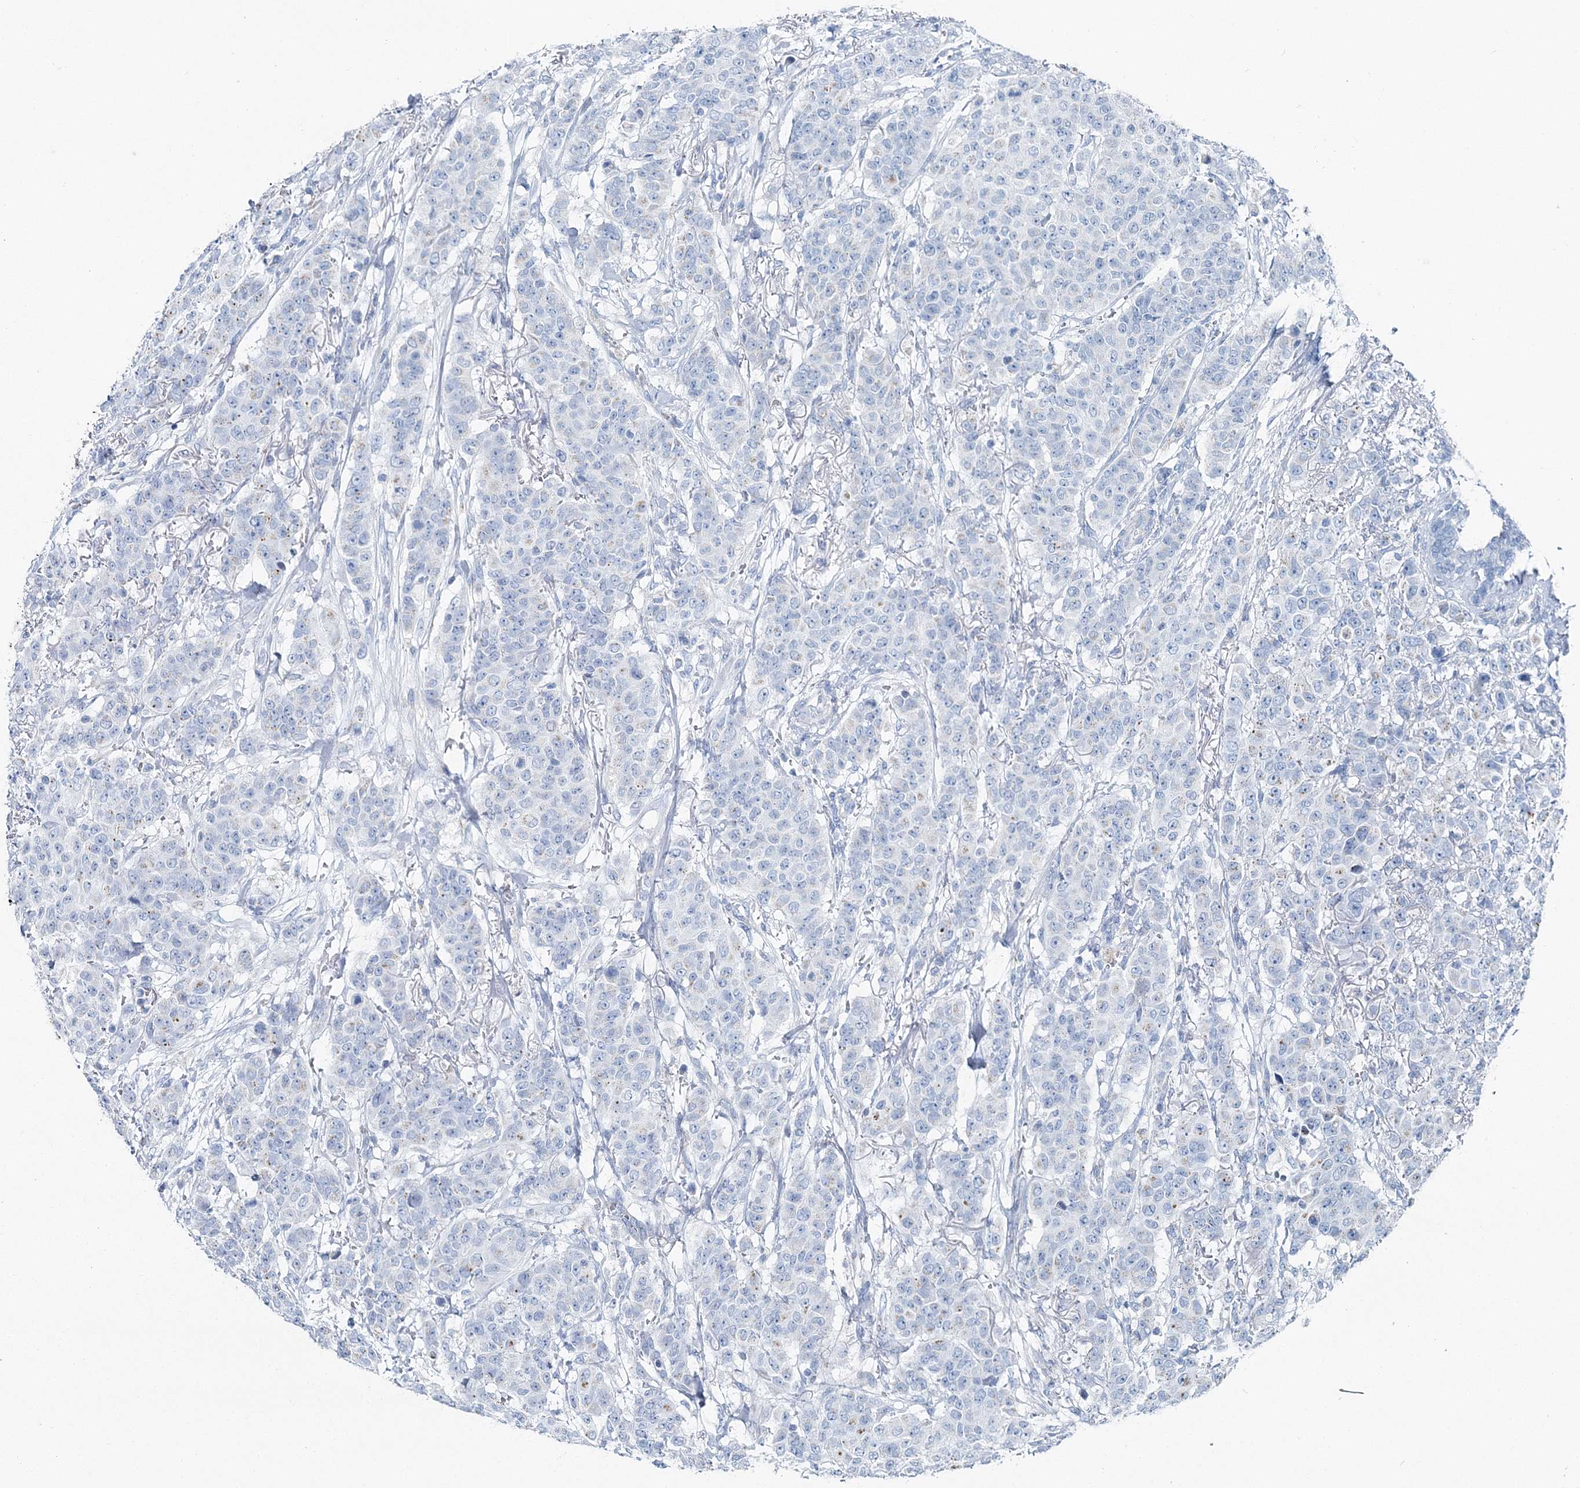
{"staining": {"intensity": "negative", "quantity": "none", "location": "none"}, "tissue": "breast cancer", "cell_type": "Tumor cells", "image_type": "cancer", "snomed": [{"axis": "morphology", "description": "Duct carcinoma"}, {"axis": "topography", "description": "Breast"}], "caption": "Tumor cells show no significant positivity in breast cancer (invasive ductal carcinoma).", "gene": "GABARAPL2", "patient": {"sex": "female", "age": 40}}